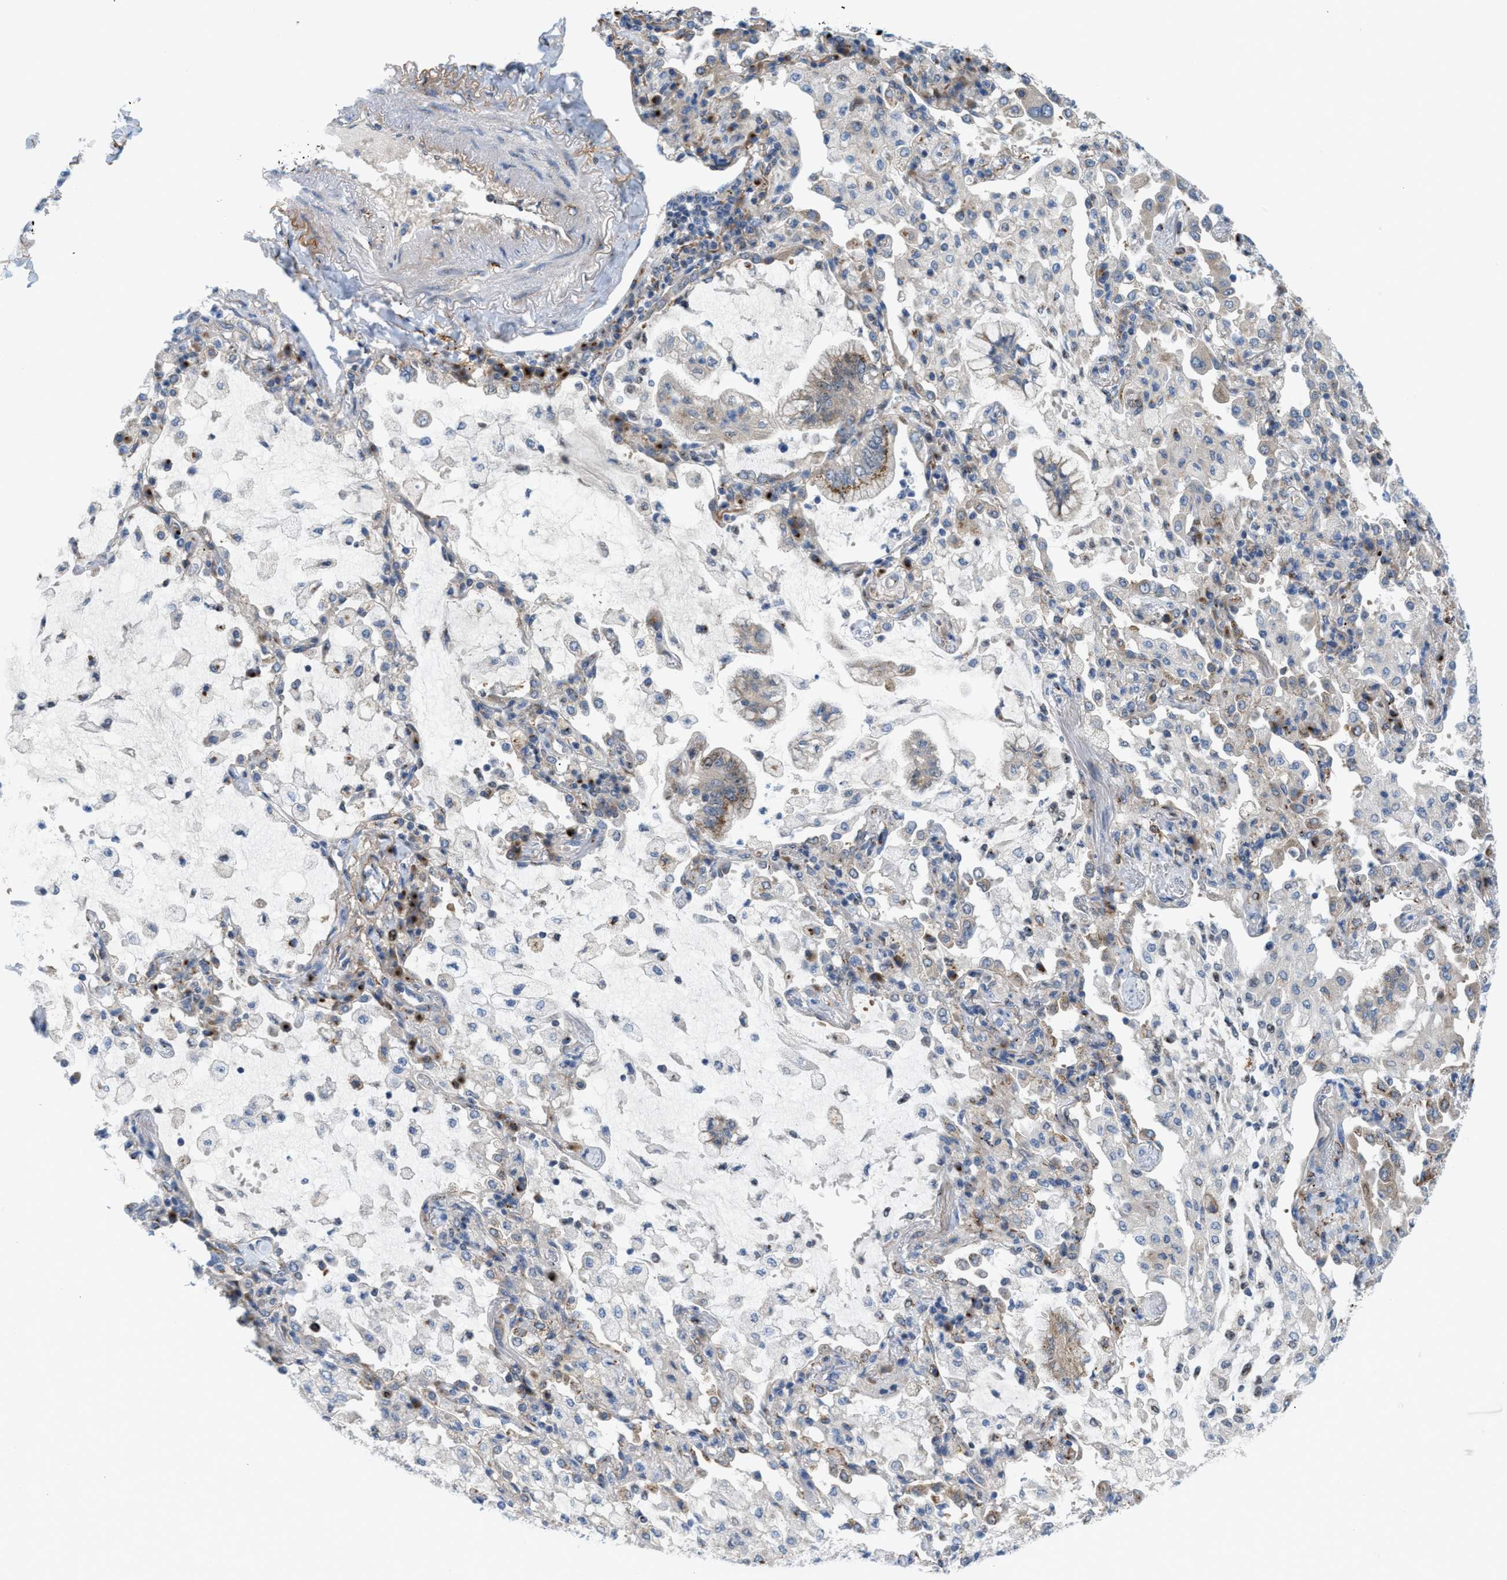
{"staining": {"intensity": "weak", "quantity": "25%-75%", "location": "cytoplasmic/membranous"}, "tissue": "lung cancer", "cell_type": "Tumor cells", "image_type": "cancer", "snomed": [{"axis": "morphology", "description": "Adenocarcinoma, NOS"}, {"axis": "topography", "description": "Lung"}], "caption": "DAB immunohistochemical staining of lung cancer (adenocarcinoma) exhibits weak cytoplasmic/membranous protein positivity in approximately 25%-75% of tumor cells.", "gene": "SLC38A10", "patient": {"sex": "female", "age": 70}}